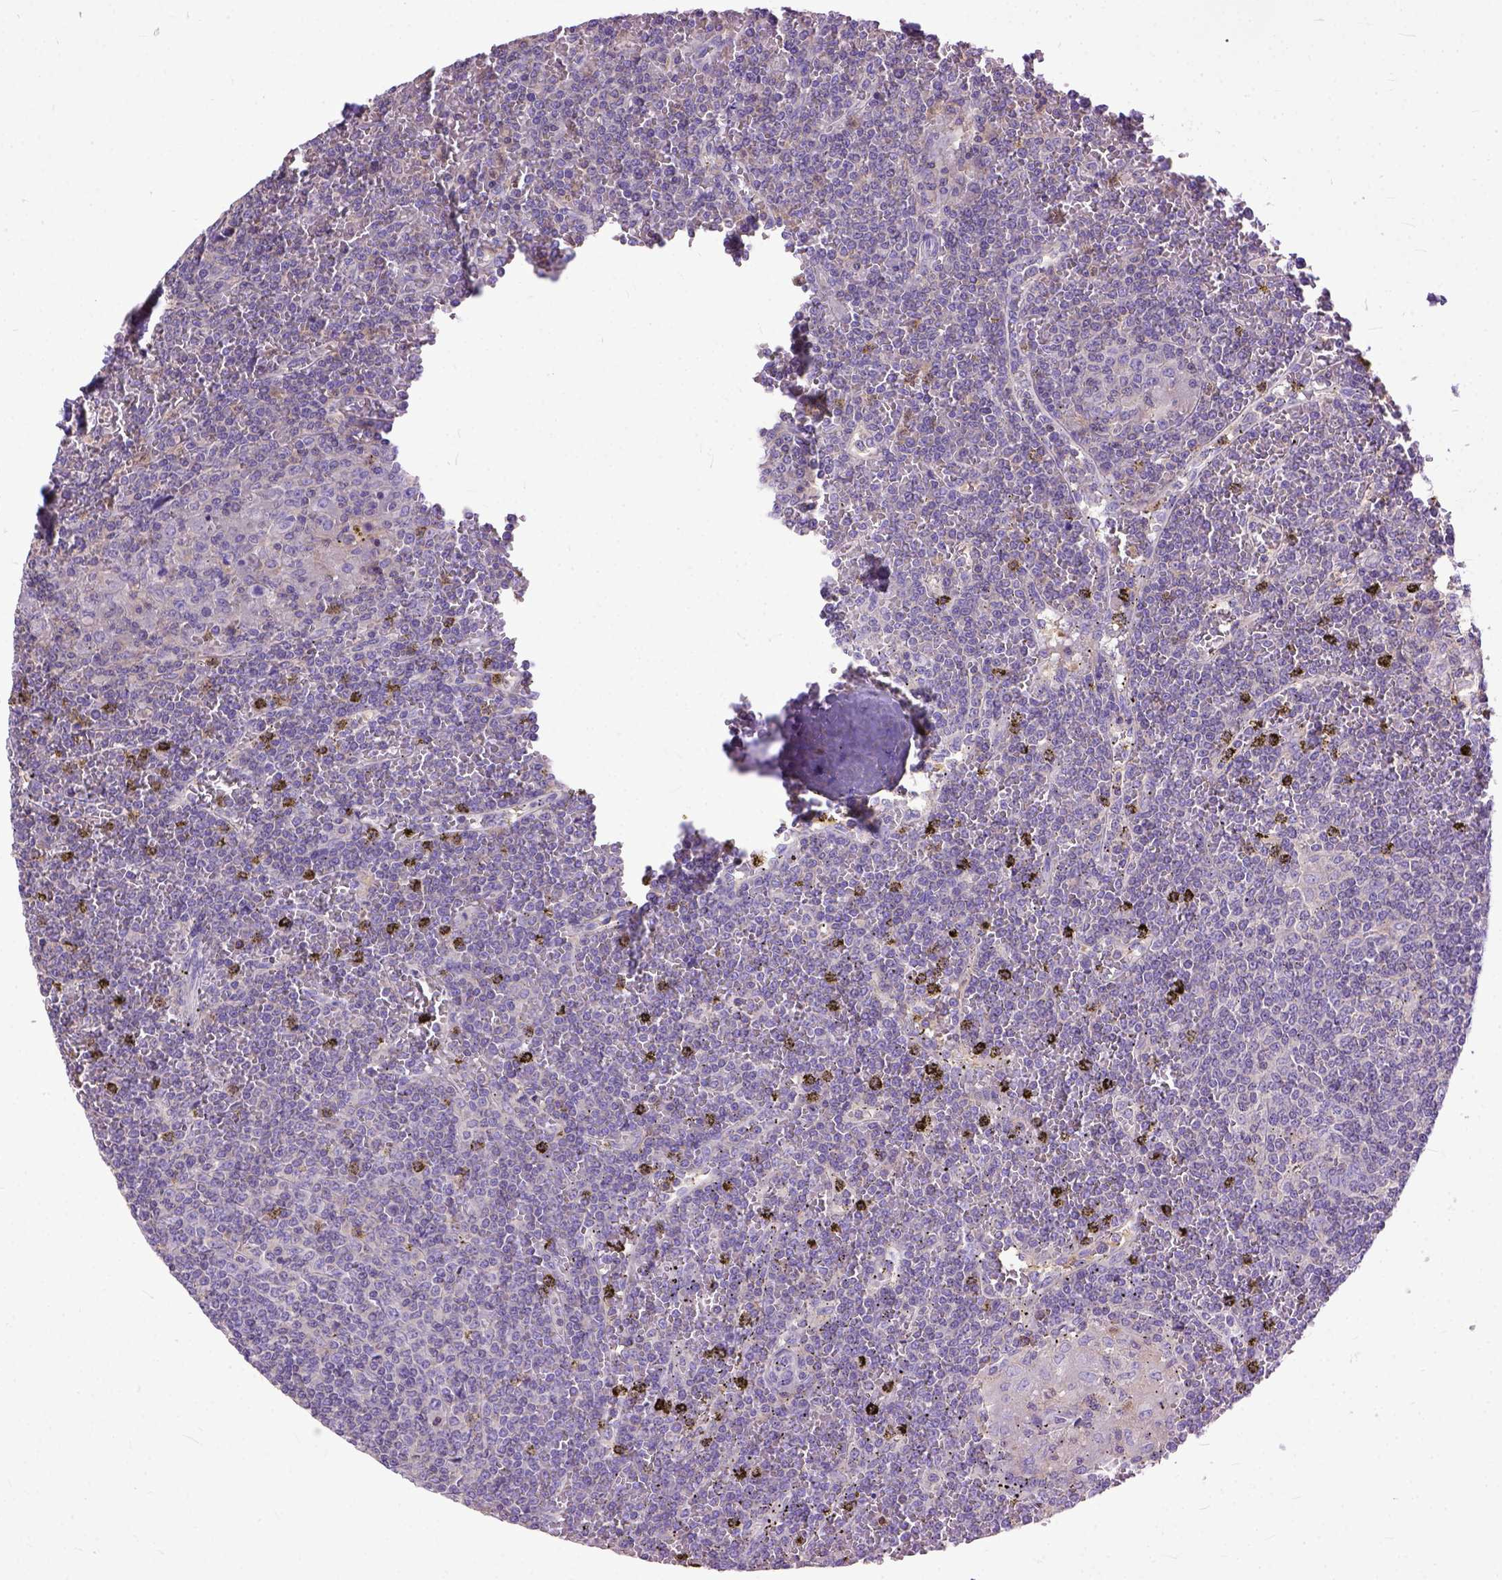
{"staining": {"intensity": "weak", "quantity": "<25%", "location": "cytoplasmic/membranous"}, "tissue": "lymphoma", "cell_type": "Tumor cells", "image_type": "cancer", "snomed": [{"axis": "morphology", "description": "Malignant lymphoma, non-Hodgkin's type, Low grade"}, {"axis": "topography", "description": "Spleen"}], "caption": "This image is of low-grade malignant lymphoma, non-Hodgkin's type stained with immunohistochemistry (IHC) to label a protein in brown with the nuclei are counter-stained blue. There is no positivity in tumor cells.", "gene": "NAMPT", "patient": {"sex": "female", "age": 19}}